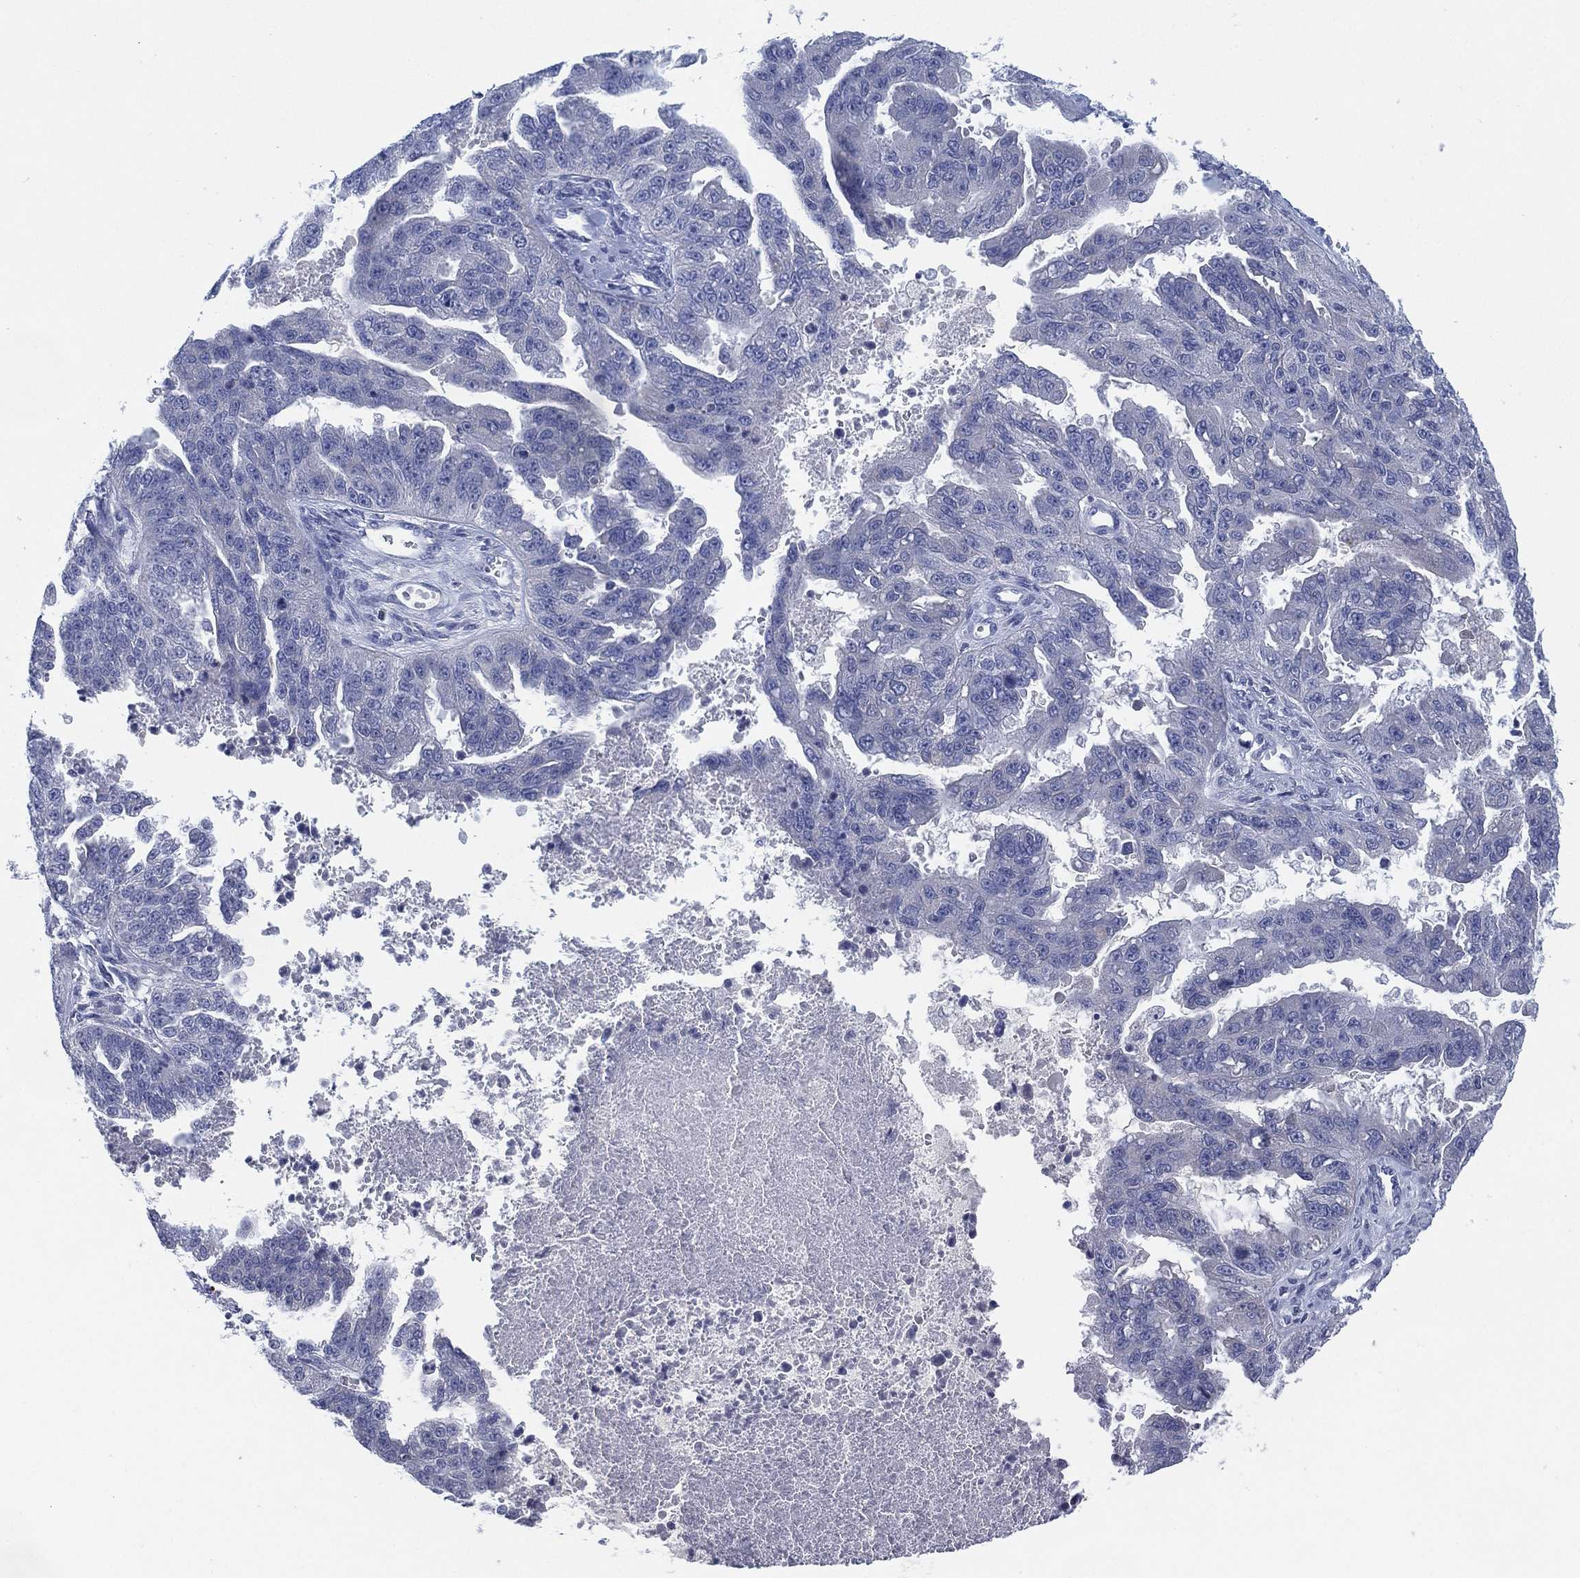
{"staining": {"intensity": "negative", "quantity": "none", "location": "none"}, "tissue": "ovarian cancer", "cell_type": "Tumor cells", "image_type": "cancer", "snomed": [{"axis": "morphology", "description": "Cystadenocarcinoma, serous, NOS"}, {"axis": "topography", "description": "Ovary"}], "caption": "Image shows no protein expression in tumor cells of serous cystadenocarcinoma (ovarian) tissue. (DAB (3,3'-diaminobenzidine) immunohistochemistry with hematoxylin counter stain).", "gene": "ADAD2", "patient": {"sex": "female", "age": 58}}